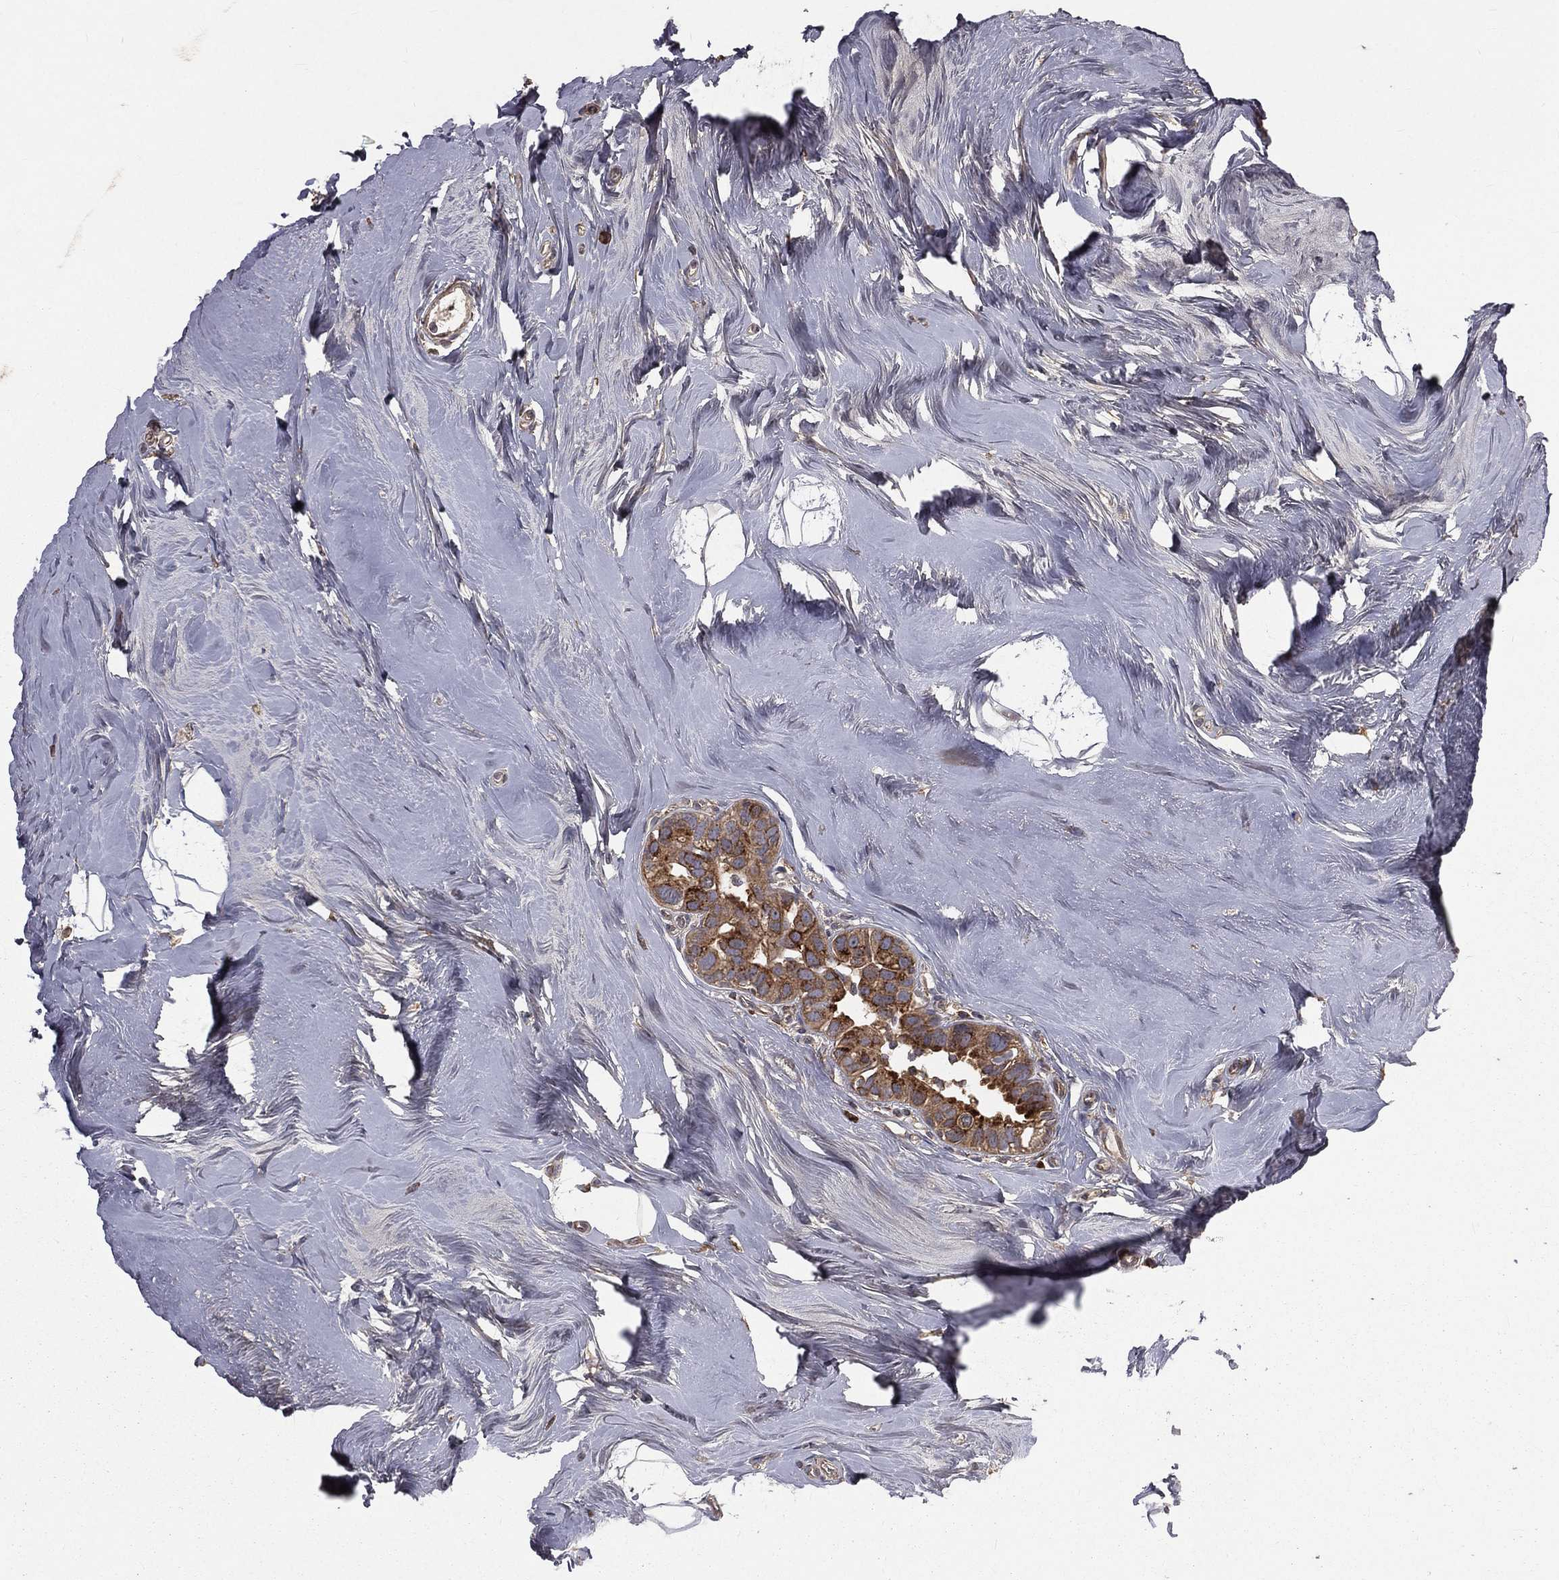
{"staining": {"intensity": "moderate", "quantity": "<25%", "location": "cytoplasmic/membranous"}, "tissue": "breast cancer", "cell_type": "Tumor cells", "image_type": "cancer", "snomed": [{"axis": "morphology", "description": "Duct carcinoma"}, {"axis": "topography", "description": "Breast"}], "caption": "Brown immunohistochemical staining in breast infiltrating ductal carcinoma shows moderate cytoplasmic/membranous expression in about <25% of tumor cells. The staining was performed using DAB (3,3'-diaminobenzidine), with brown indicating positive protein expression. Nuclei are stained blue with hematoxylin.", "gene": "OLFML1", "patient": {"sex": "female", "age": 55}}